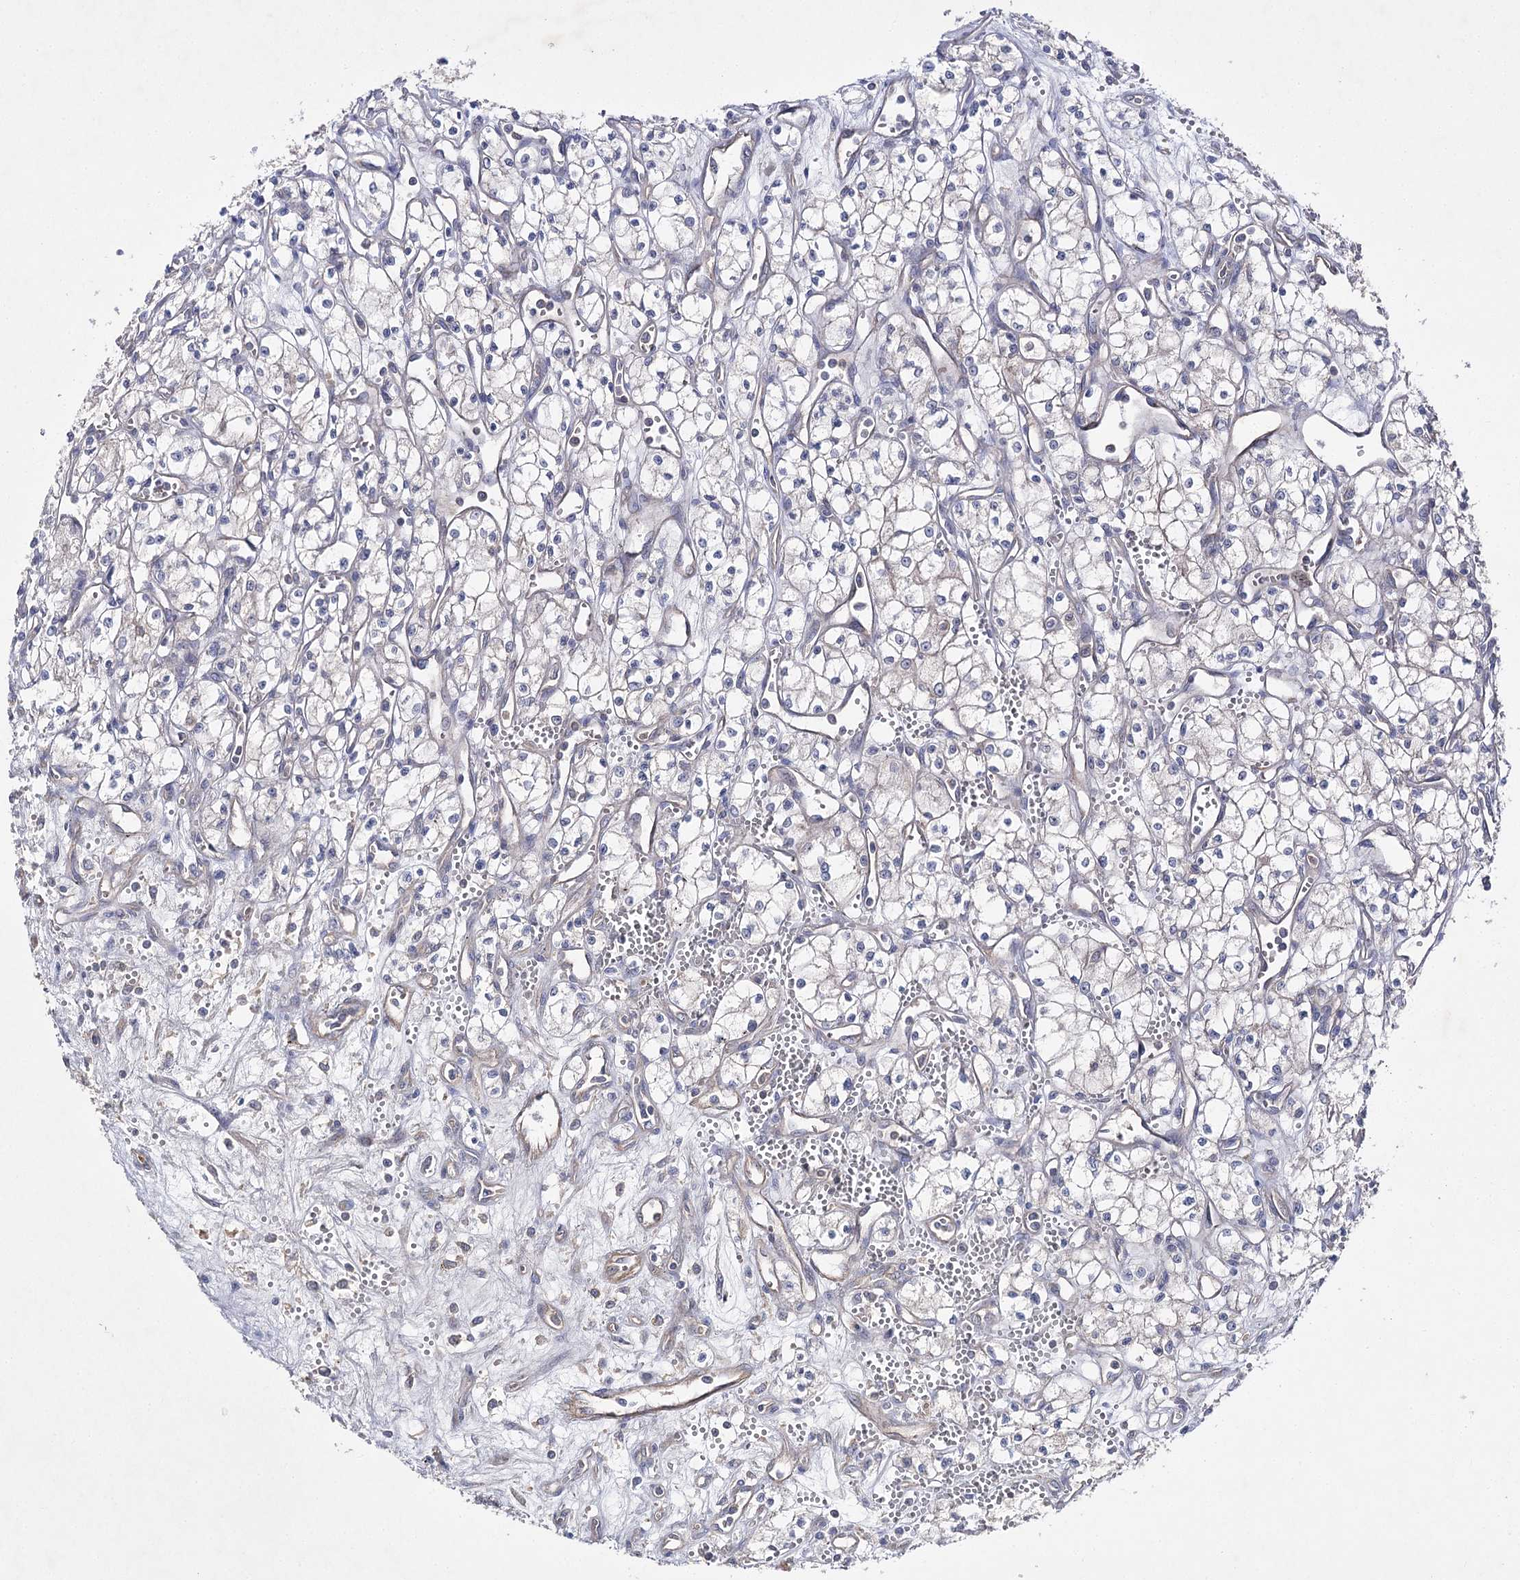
{"staining": {"intensity": "negative", "quantity": "none", "location": "none"}, "tissue": "renal cancer", "cell_type": "Tumor cells", "image_type": "cancer", "snomed": [{"axis": "morphology", "description": "Adenocarcinoma, NOS"}, {"axis": "topography", "description": "Kidney"}], "caption": "Immunohistochemistry (IHC) image of neoplastic tissue: renal adenocarcinoma stained with DAB (3,3'-diaminobenzidine) reveals no significant protein staining in tumor cells.", "gene": "BCR", "patient": {"sex": "male", "age": 59}}